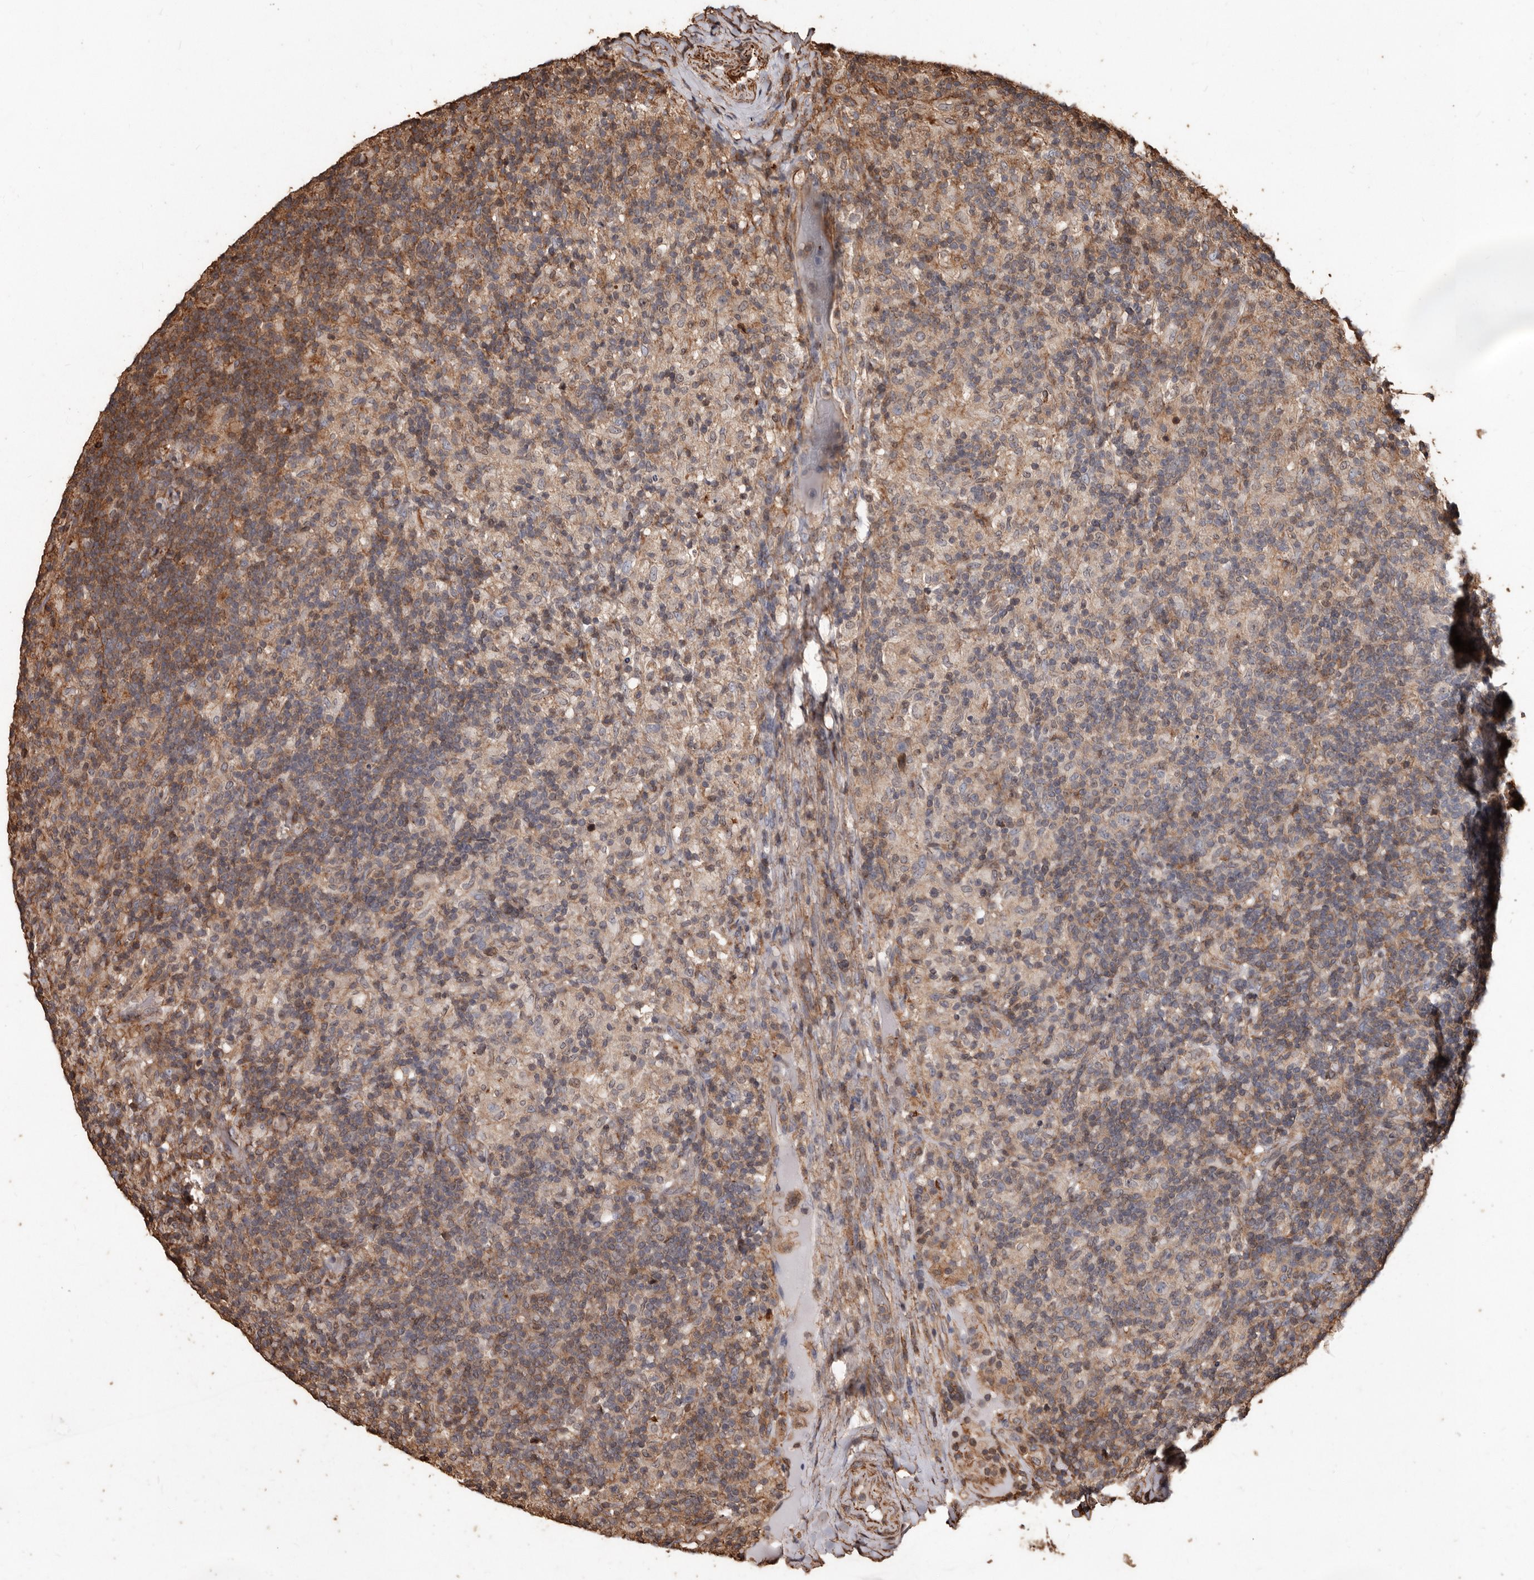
{"staining": {"intensity": "negative", "quantity": "none", "location": "none"}, "tissue": "lymphoma", "cell_type": "Tumor cells", "image_type": "cancer", "snomed": [{"axis": "morphology", "description": "Hodgkin's disease, NOS"}, {"axis": "topography", "description": "Lymph node"}], "caption": "Tumor cells show no significant protein staining in lymphoma.", "gene": "GSK3A", "patient": {"sex": "male", "age": 70}}